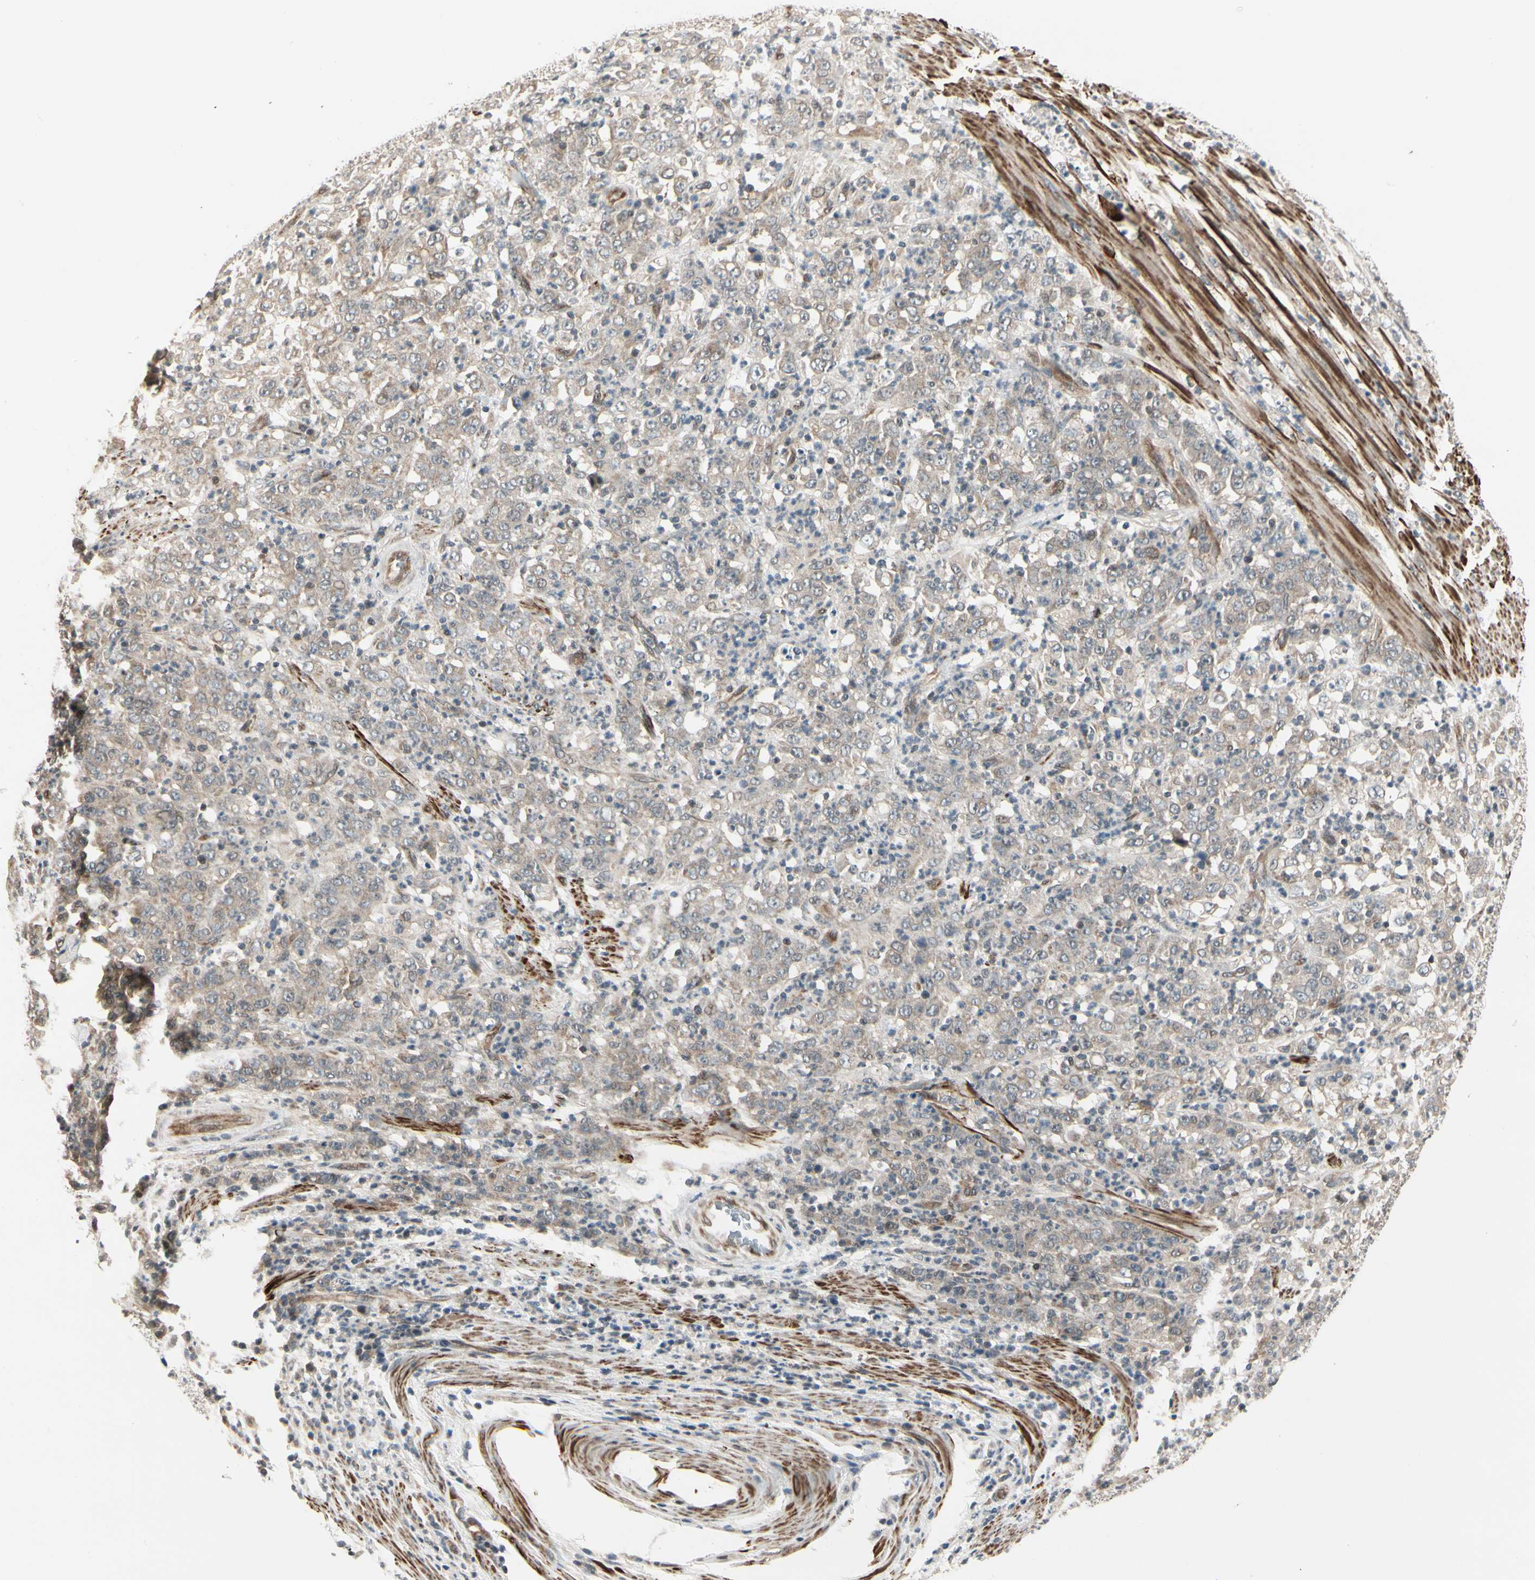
{"staining": {"intensity": "weak", "quantity": "25%-75%", "location": "cytoplasmic/membranous"}, "tissue": "stomach cancer", "cell_type": "Tumor cells", "image_type": "cancer", "snomed": [{"axis": "morphology", "description": "Adenocarcinoma, NOS"}, {"axis": "topography", "description": "Stomach, lower"}], "caption": "Protein expression analysis of stomach cancer displays weak cytoplasmic/membranous staining in approximately 25%-75% of tumor cells.", "gene": "SVBP", "patient": {"sex": "female", "age": 71}}